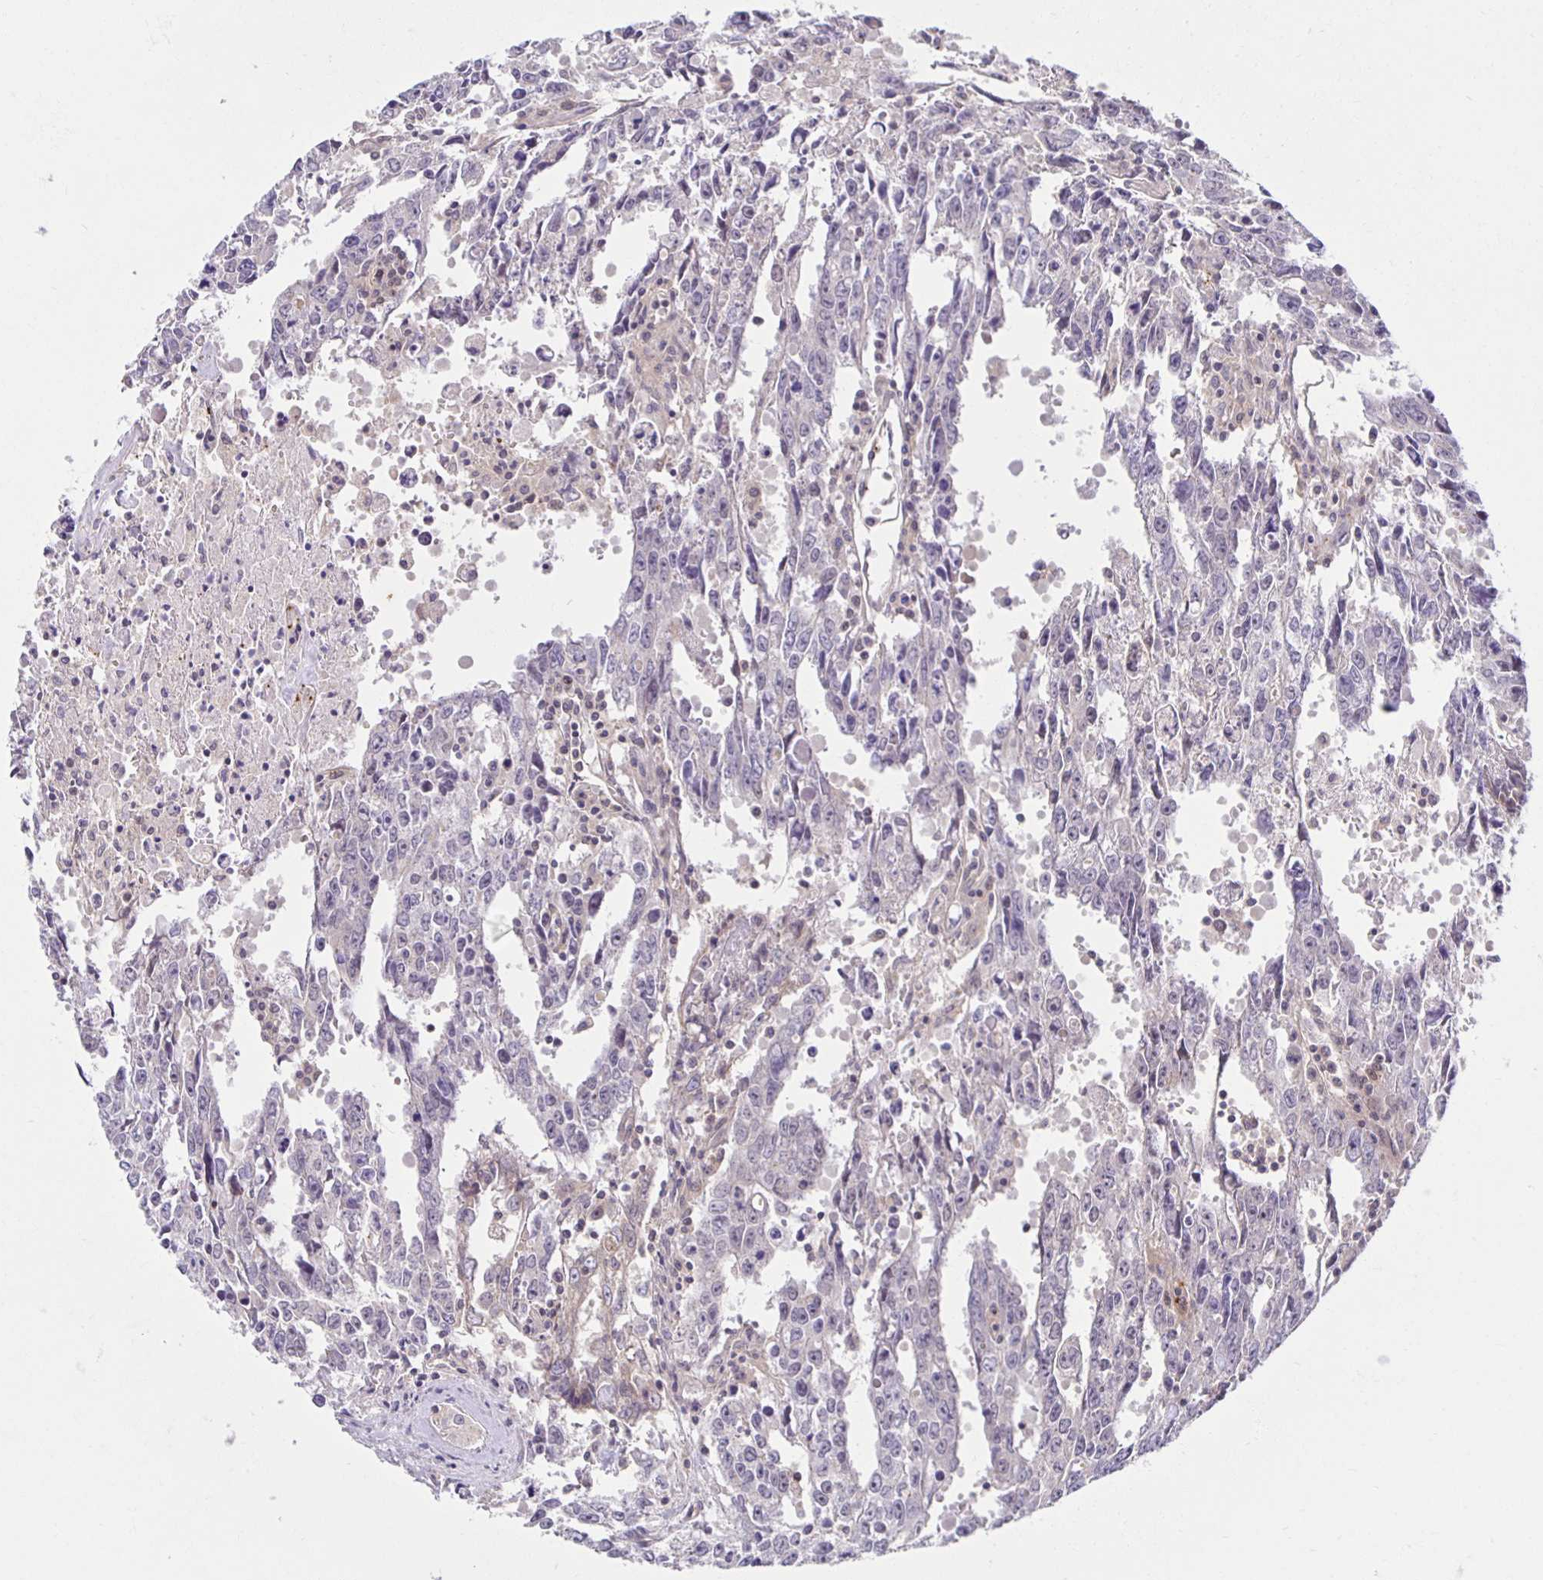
{"staining": {"intensity": "negative", "quantity": "none", "location": "none"}, "tissue": "testis cancer", "cell_type": "Tumor cells", "image_type": "cancer", "snomed": [{"axis": "morphology", "description": "Carcinoma, Embryonal, NOS"}, {"axis": "topography", "description": "Testis"}], "caption": "A high-resolution micrograph shows immunohistochemistry (IHC) staining of testis cancer (embryonal carcinoma), which demonstrates no significant positivity in tumor cells. (DAB (3,3'-diaminobenzidine) immunohistochemistry with hematoxylin counter stain).", "gene": "MIEN1", "patient": {"sex": "male", "age": 22}}